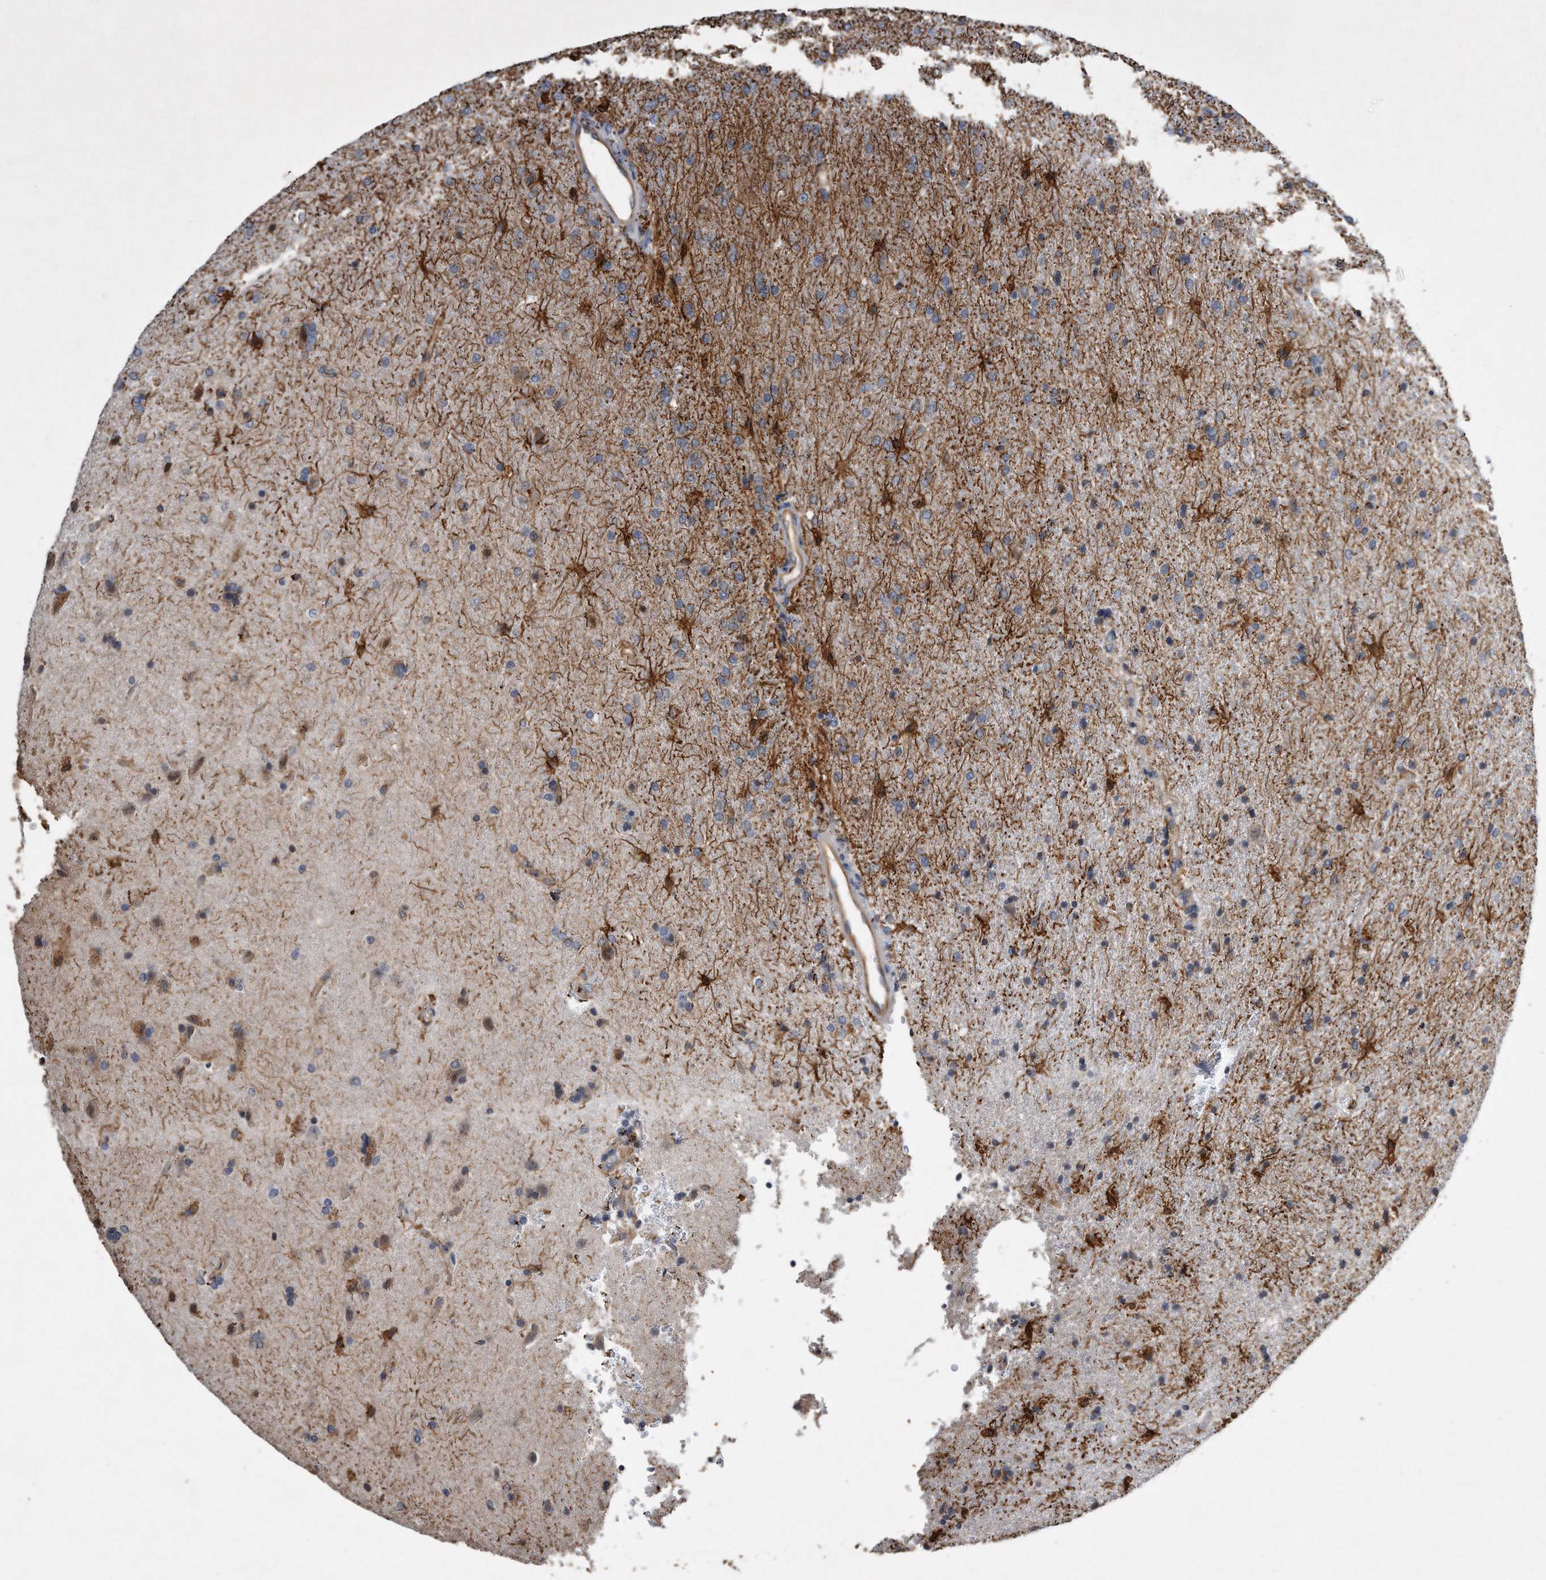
{"staining": {"intensity": "weak", "quantity": "<25%", "location": "cytoplasmic/membranous"}, "tissue": "glioma", "cell_type": "Tumor cells", "image_type": "cancer", "snomed": [{"axis": "morphology", "description": "Glioma, malignant, High grade"}, {"axis": "topography", "description": "Brain"}], "caption": "A high-resolution histopathology image shows immunohistochemistry staining of glioma, which shows no significant positivity in tumor cells. (DAB immunohistochemistry visualized using brightfield microscopy, high magnification).", "gene": "GPC1", "patient": {"sex": "male", "age": 72}}